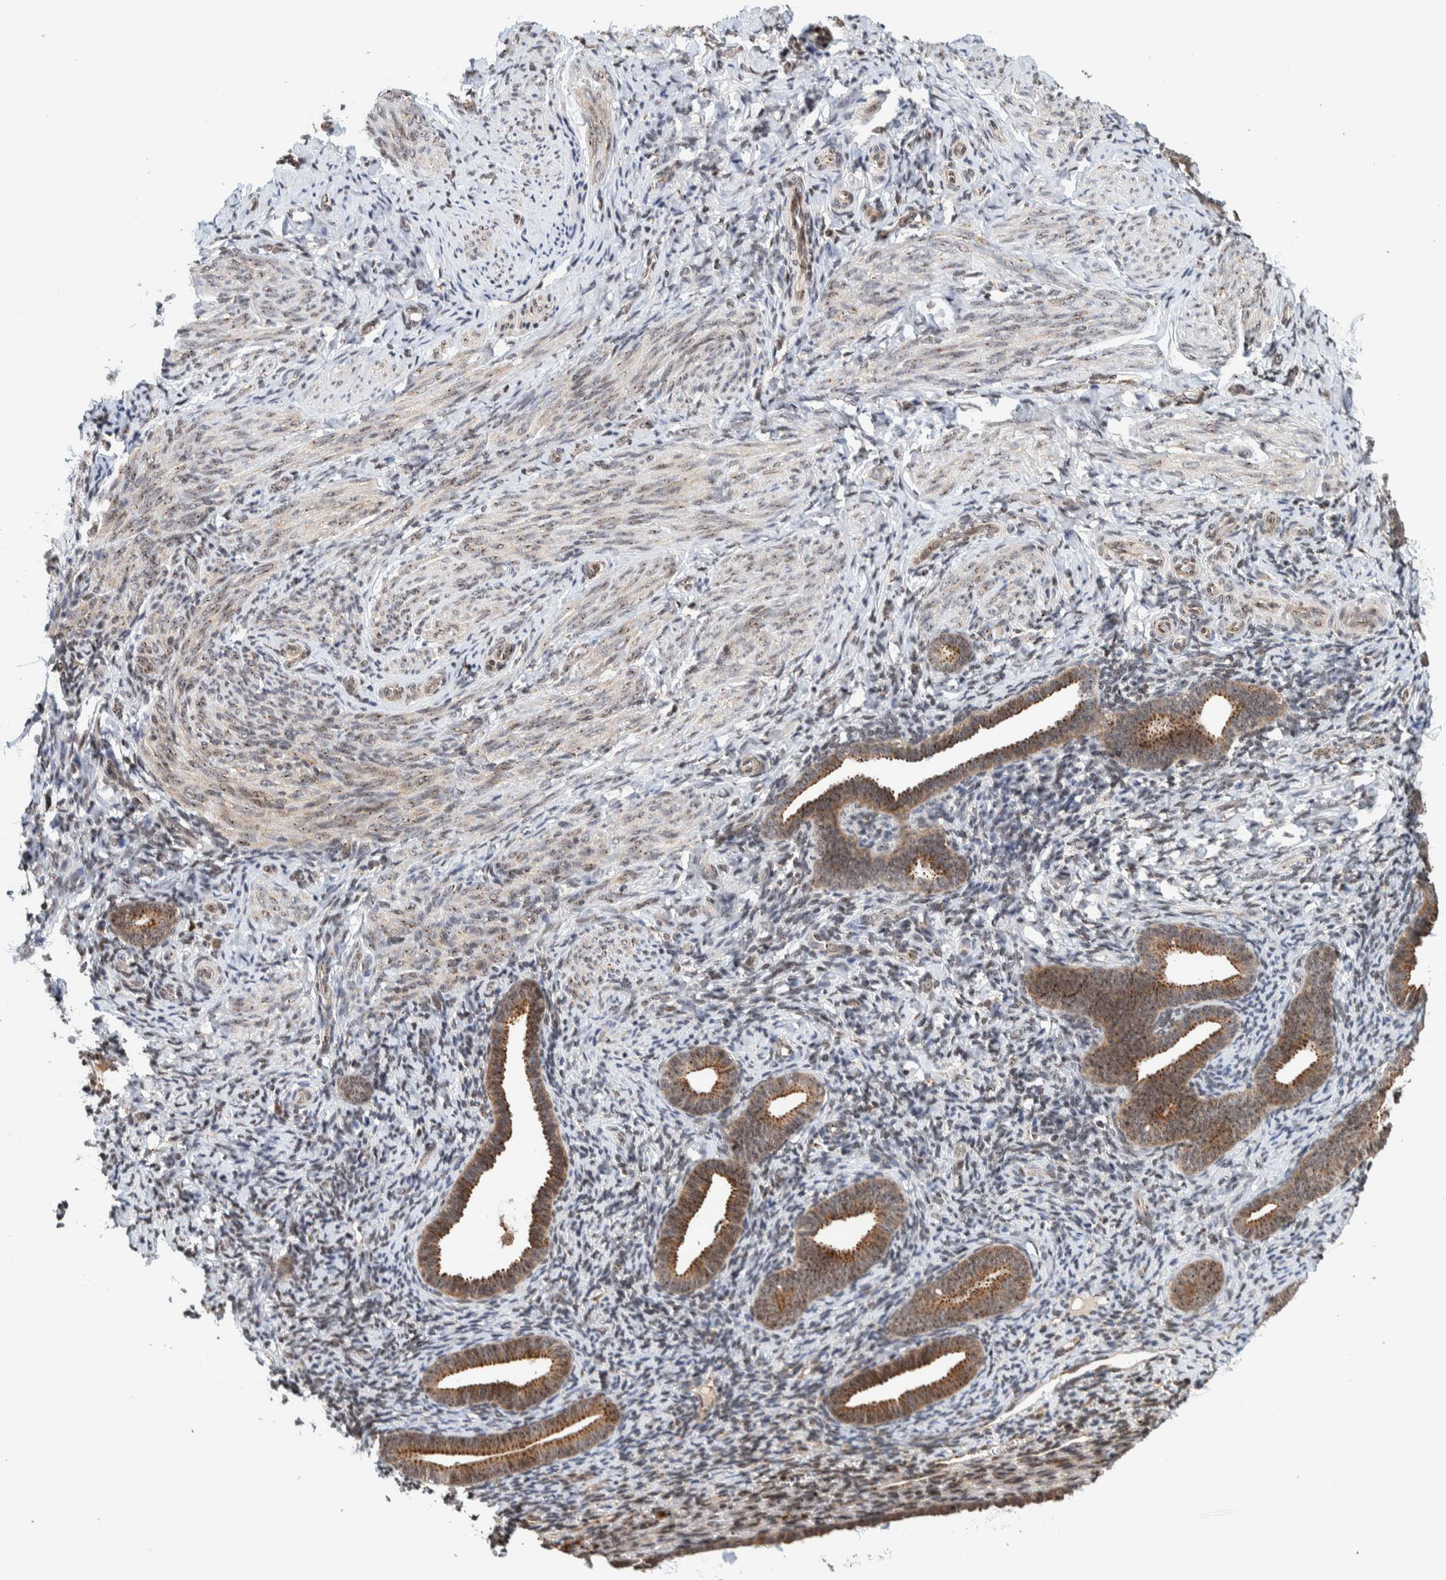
{"staining": {"intensity": "weak", "quantity": ">75%", "location": "cytoplasmic/membranous,nuclear"}, "tissue": "endometrium", "cell_type": "Cells in endometrial stroma", "image_type": "normal", "snomed": [{"axis": "morphology", "description": "Normal tissue, NOS"}, {"axis": "topography", "description": "Endometrium"}], "caption": "An image of endometrium stained for a protein exhibits weak cytoplasmic/membranous,nuclear brown staining in cells in endometrial stroma. (DAB = brown stain, brightfield microscopy at high magnification).", "gene": "CCDC182", "patient": {"sex": "female", "age": 51}}